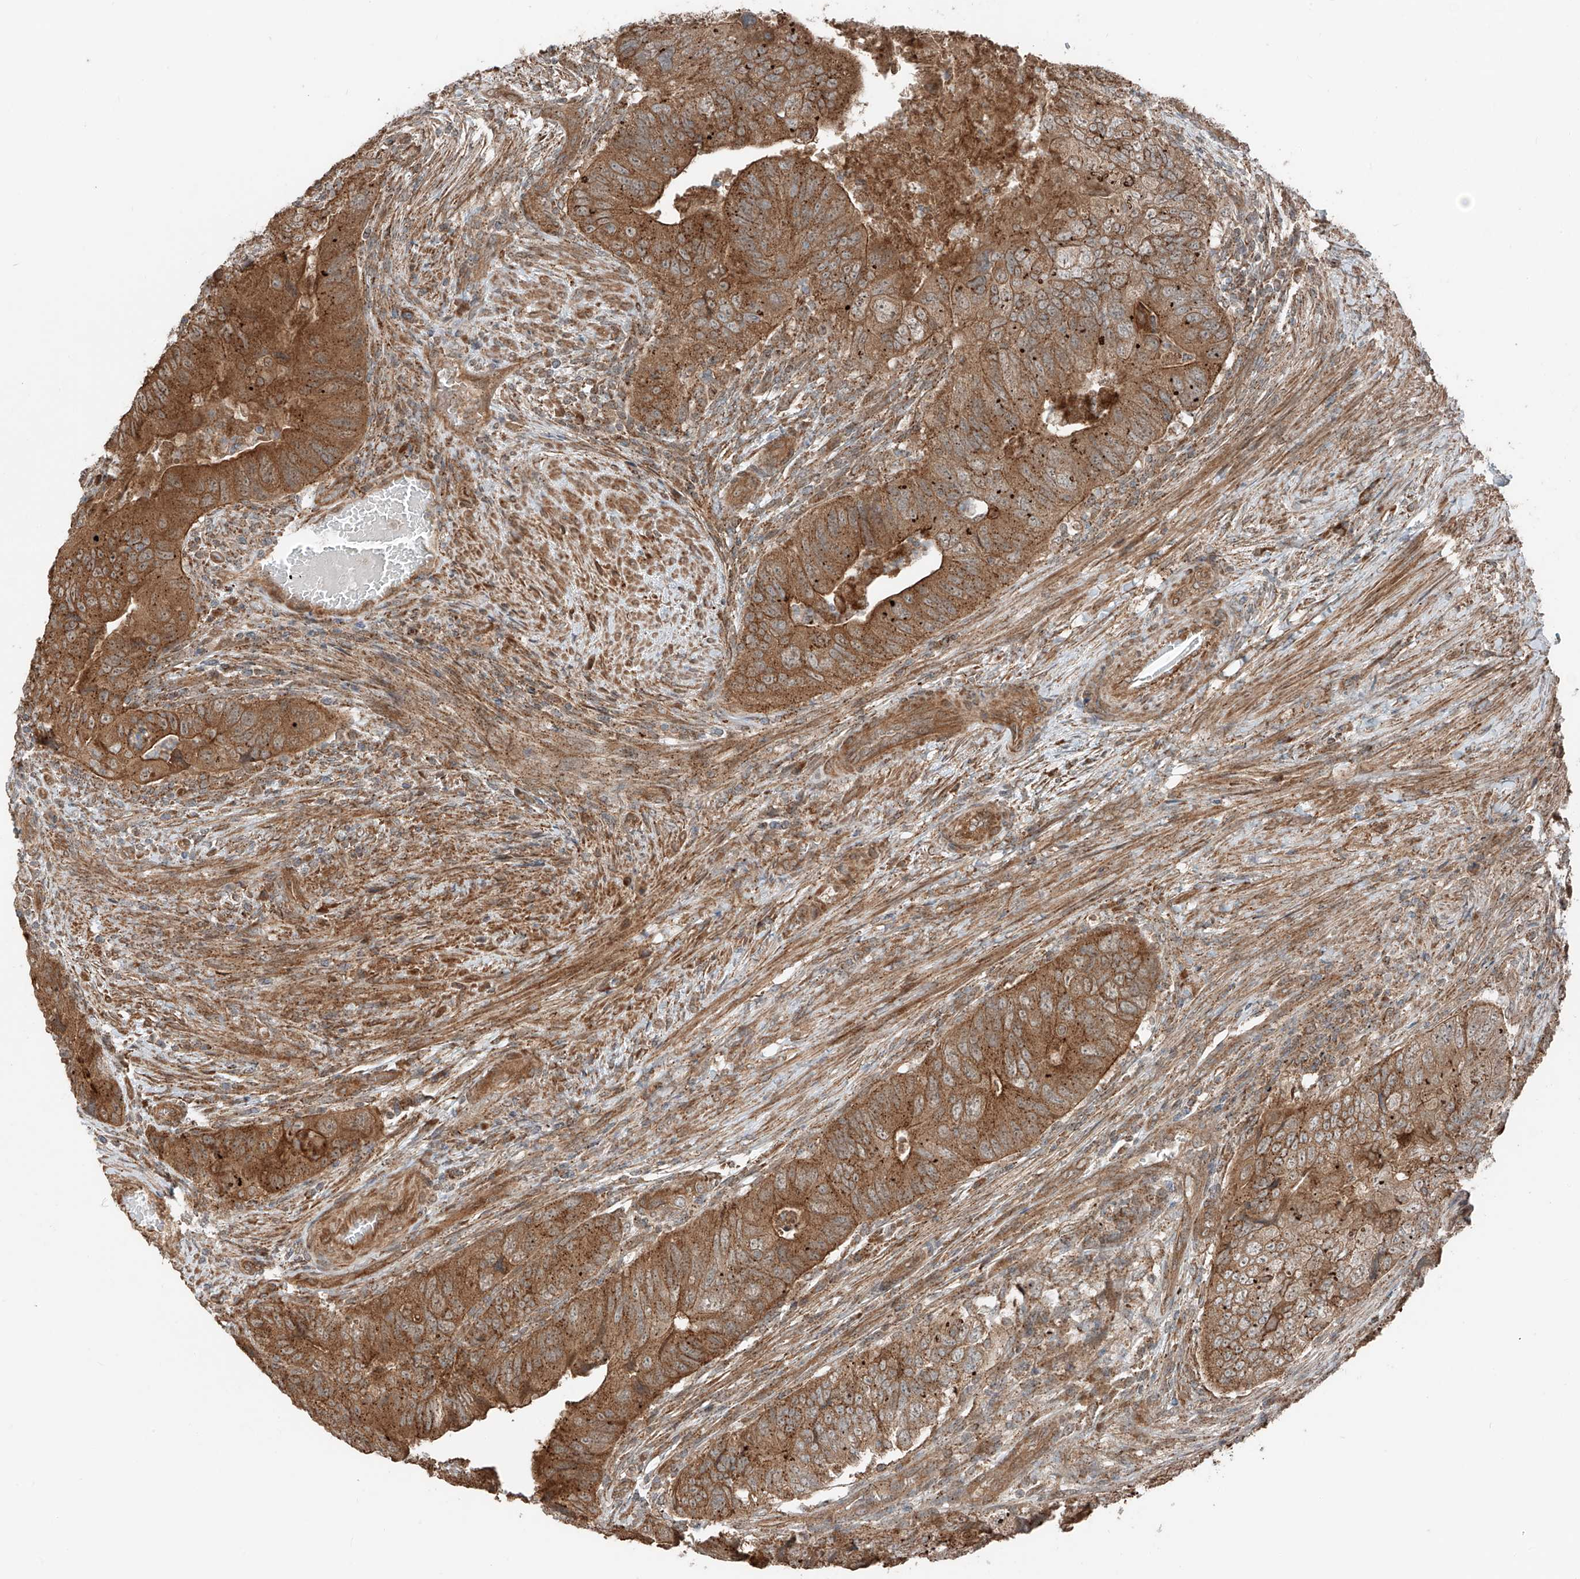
{"staining": {"intensity": "moderate", "quantity": ">75%", "location": "cytoplasmic/membranous"}, "tissue": "colorectal cancer", "cell_type": "Tumor cells", "image_type": "cancer", "snomed": [{"axis": "morphology", "description": "Adenocarcinoma, NOS"}, {"axis": "topography", "description": "Rectum"}], "caption": "Colorectal cancer was stained to show a protein in brown. There is medium levels of moderate cytoplasmic/membranous staining in approximately >75% of tumor cells. The staining was performed using DAB (3,3'-diaminobenzidine), with brown indicating positive protein expression. Nuclei are stained blue with hematoxylin.", "gene": "CEP162", "patient": {"sex": "male", "age": 63}}